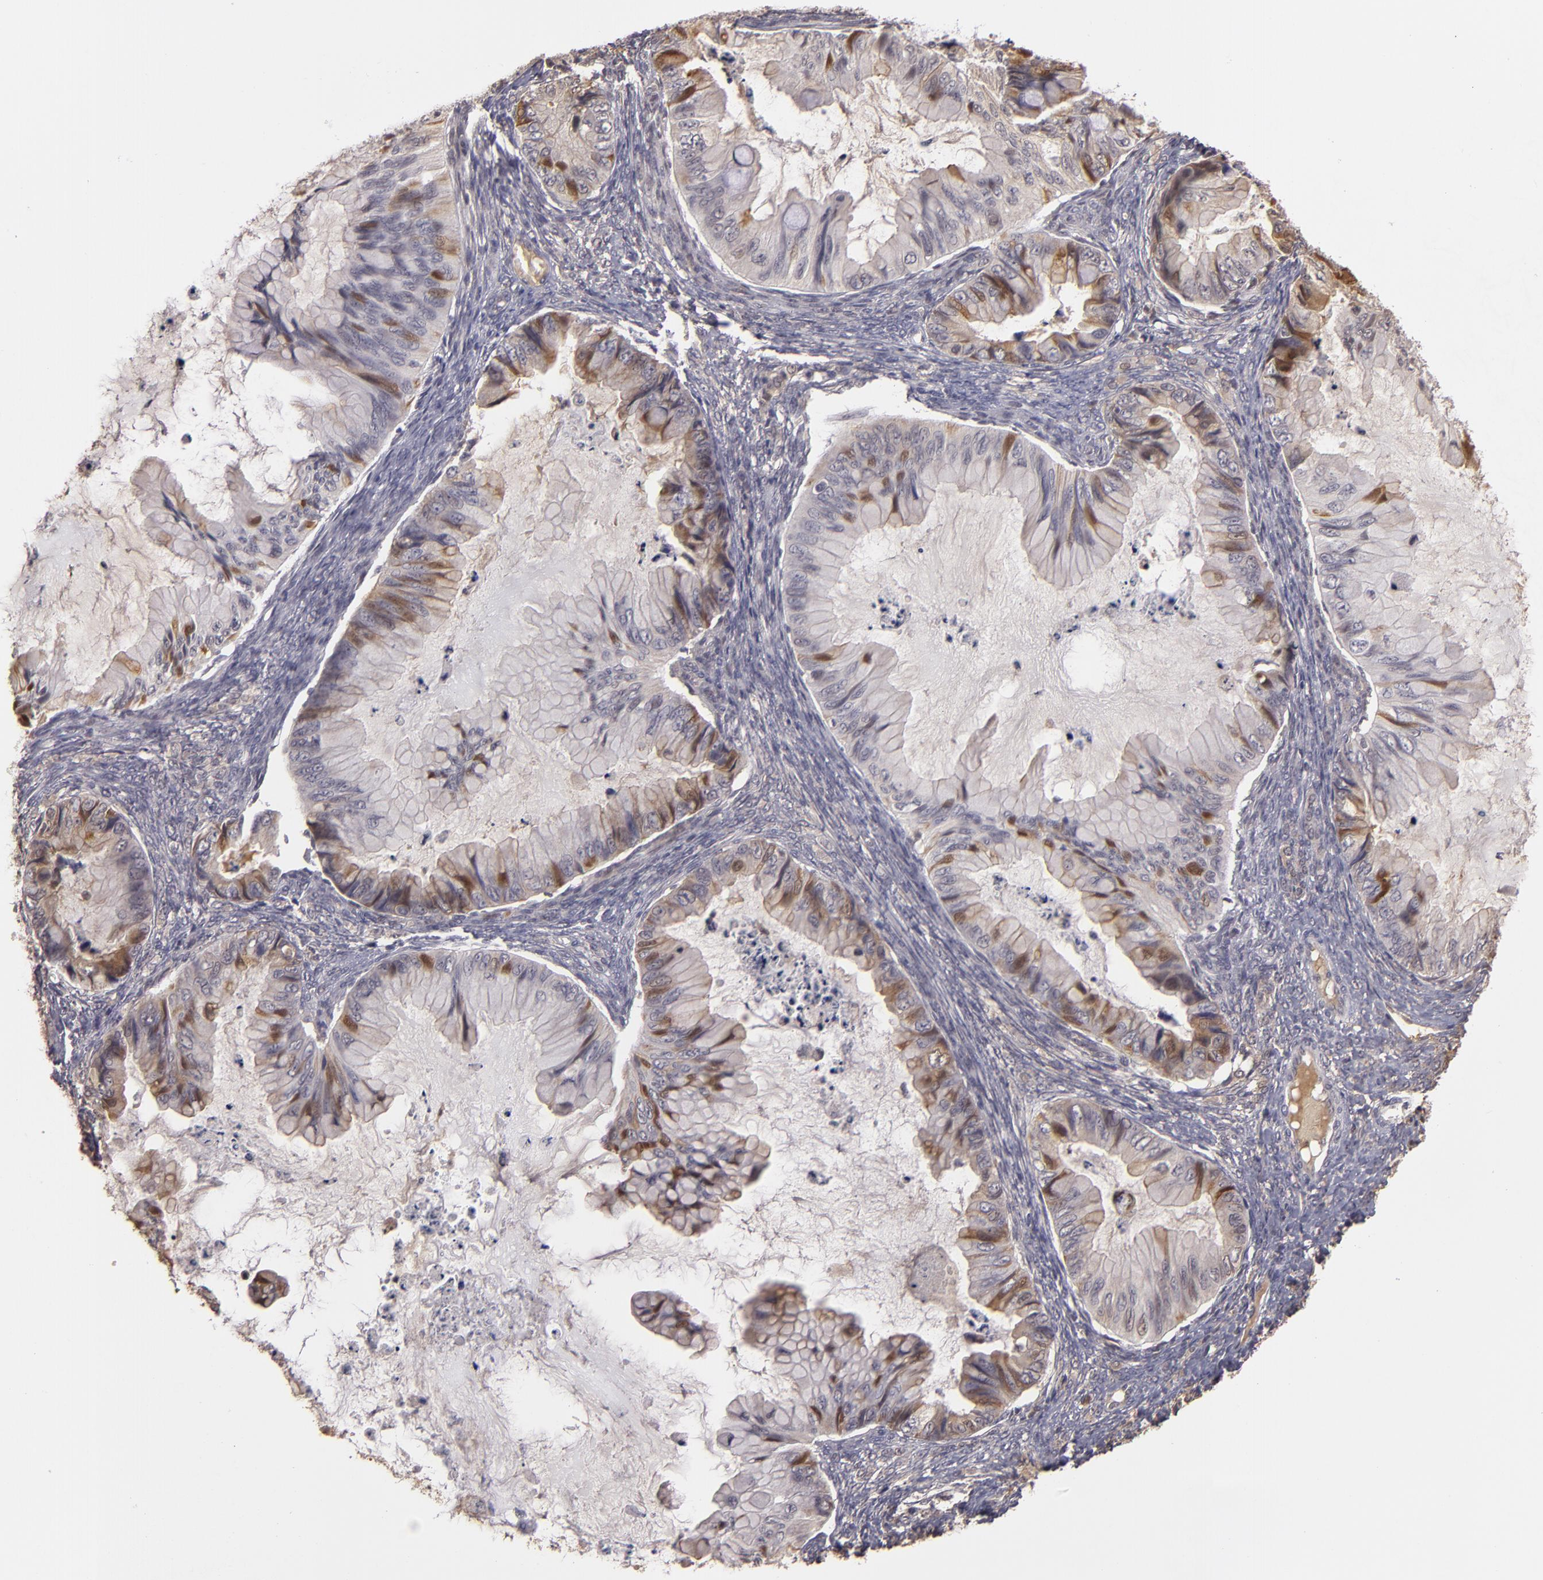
{"staining": {"intensity": "moderate", "quantity": "25%-75%", "location": "cytoplasmic/membranous"}, "tissue": "ovarian cancer", "cell_type": "Tumor cells", "image_type": "cancer", "snomed": [{"axis": "morphology", "description": "Cystadenocarcinoma, mucinous, NOS"}, {"axis": "topography", "description": "Ovary"}], "caption": "The immunohistochemical stain highlights moderate cytoplasmic/membranous staining in tumor cells of mucinous cystadenocarcinoma (ovarian) tissue.", "gene": "LRG1", "patient": {"sex": "female", "age": 36}}